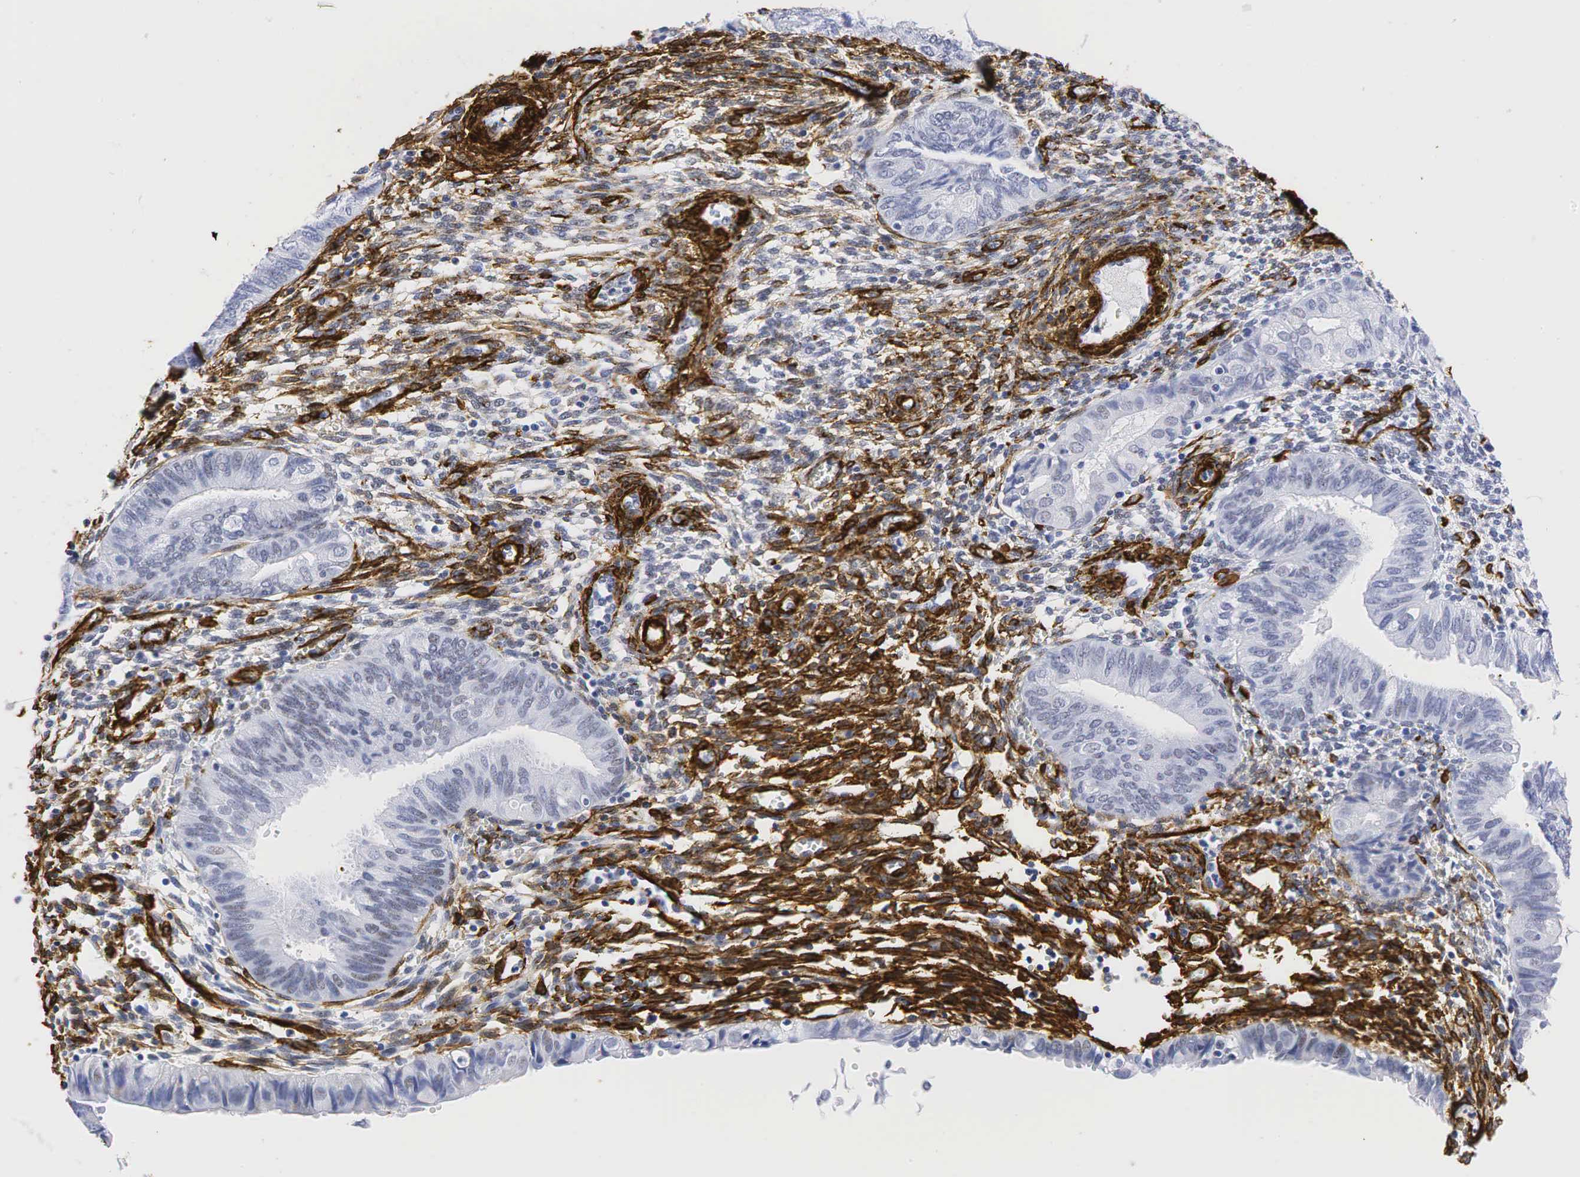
{"staining": {"intensity": "negative", "quantity": "none", "location": "none"}, "tissue": "endometrial cancer", "cell_type": "Tumor cells", "image_type": "cancer", "snomed": [{"axis": "morphology", "description": "Adenocarcinoma, NOS"}, {"axis": "topography", "description": "Endometrium"}], "caption": "Human endometrial adenocarcinoma stained for a protein using immunohistochemistry exhibits no staining in tumor cells.", "gene": "ACTA2", "patient": {"sex": "female", "age": 51}}